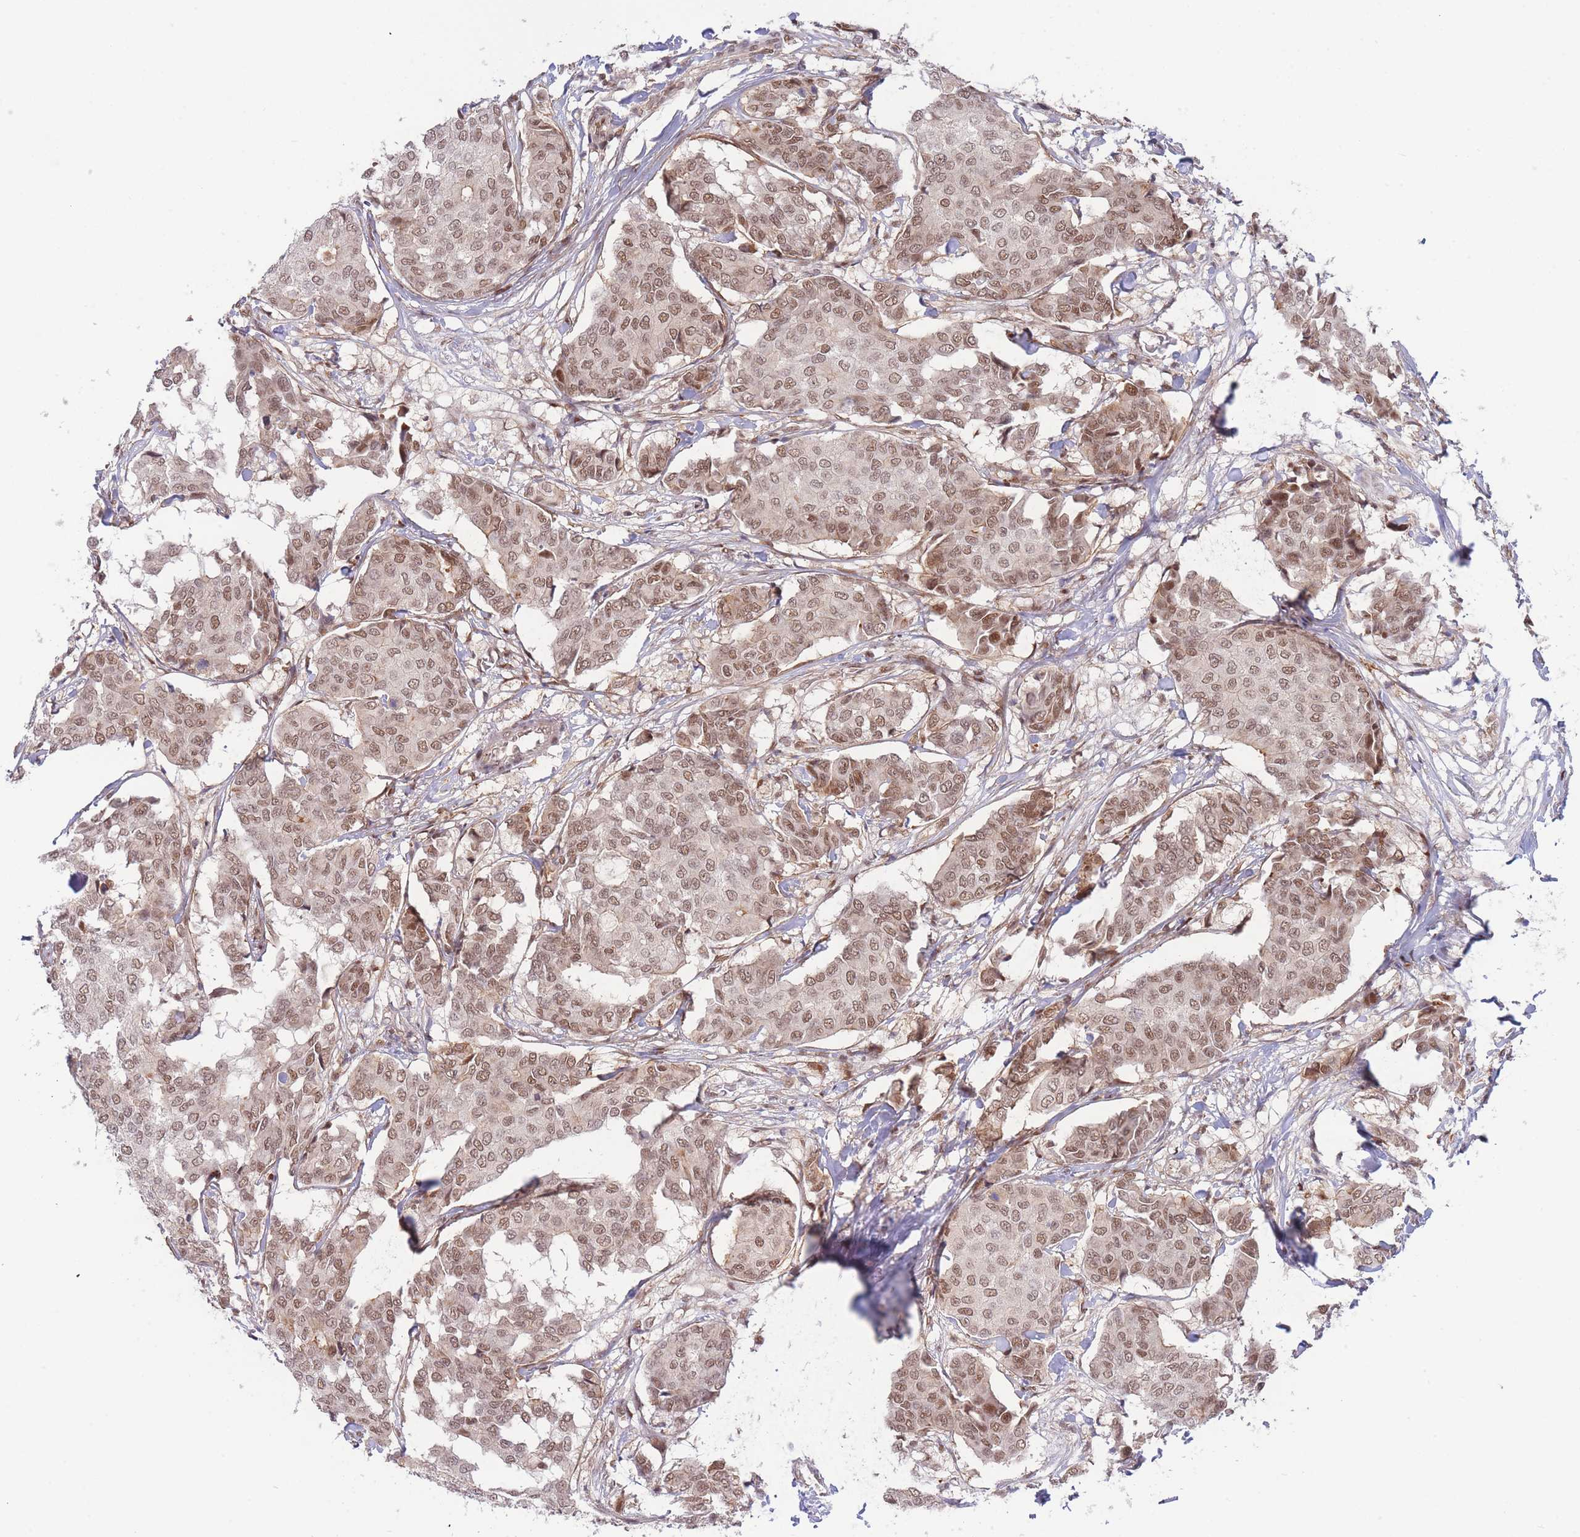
{"staining": {"intensity": "moderate", "quantity": ">75%", "location": "cytoplasmic/membranous,nuclear"}, "tissue": "breast cancer", "cell_type": "Tumor cells", "image_type": "cancer", "snomed": [{"axis": "morphology", "description": "Duct carcinoma"}, {"axis": "topography", "description": "Breast"}], "caption": "Immunohistochemistry (IHC) staining of breast cancer, which displays medium levels of moderate cytoplasmic/membranous and nuclear expression in approximately >75% of tumor cells indicating moderate cytoplasmic/membranous and nuclear protein expression. The staining was performed using DAB (3,3'-diaminobenzidine) (brown) for protein detection and nuclei were counterstained in hematoxylin (blue).", "gene": "BOD1L1", "patient": {"sex": "female", "age": 75}}